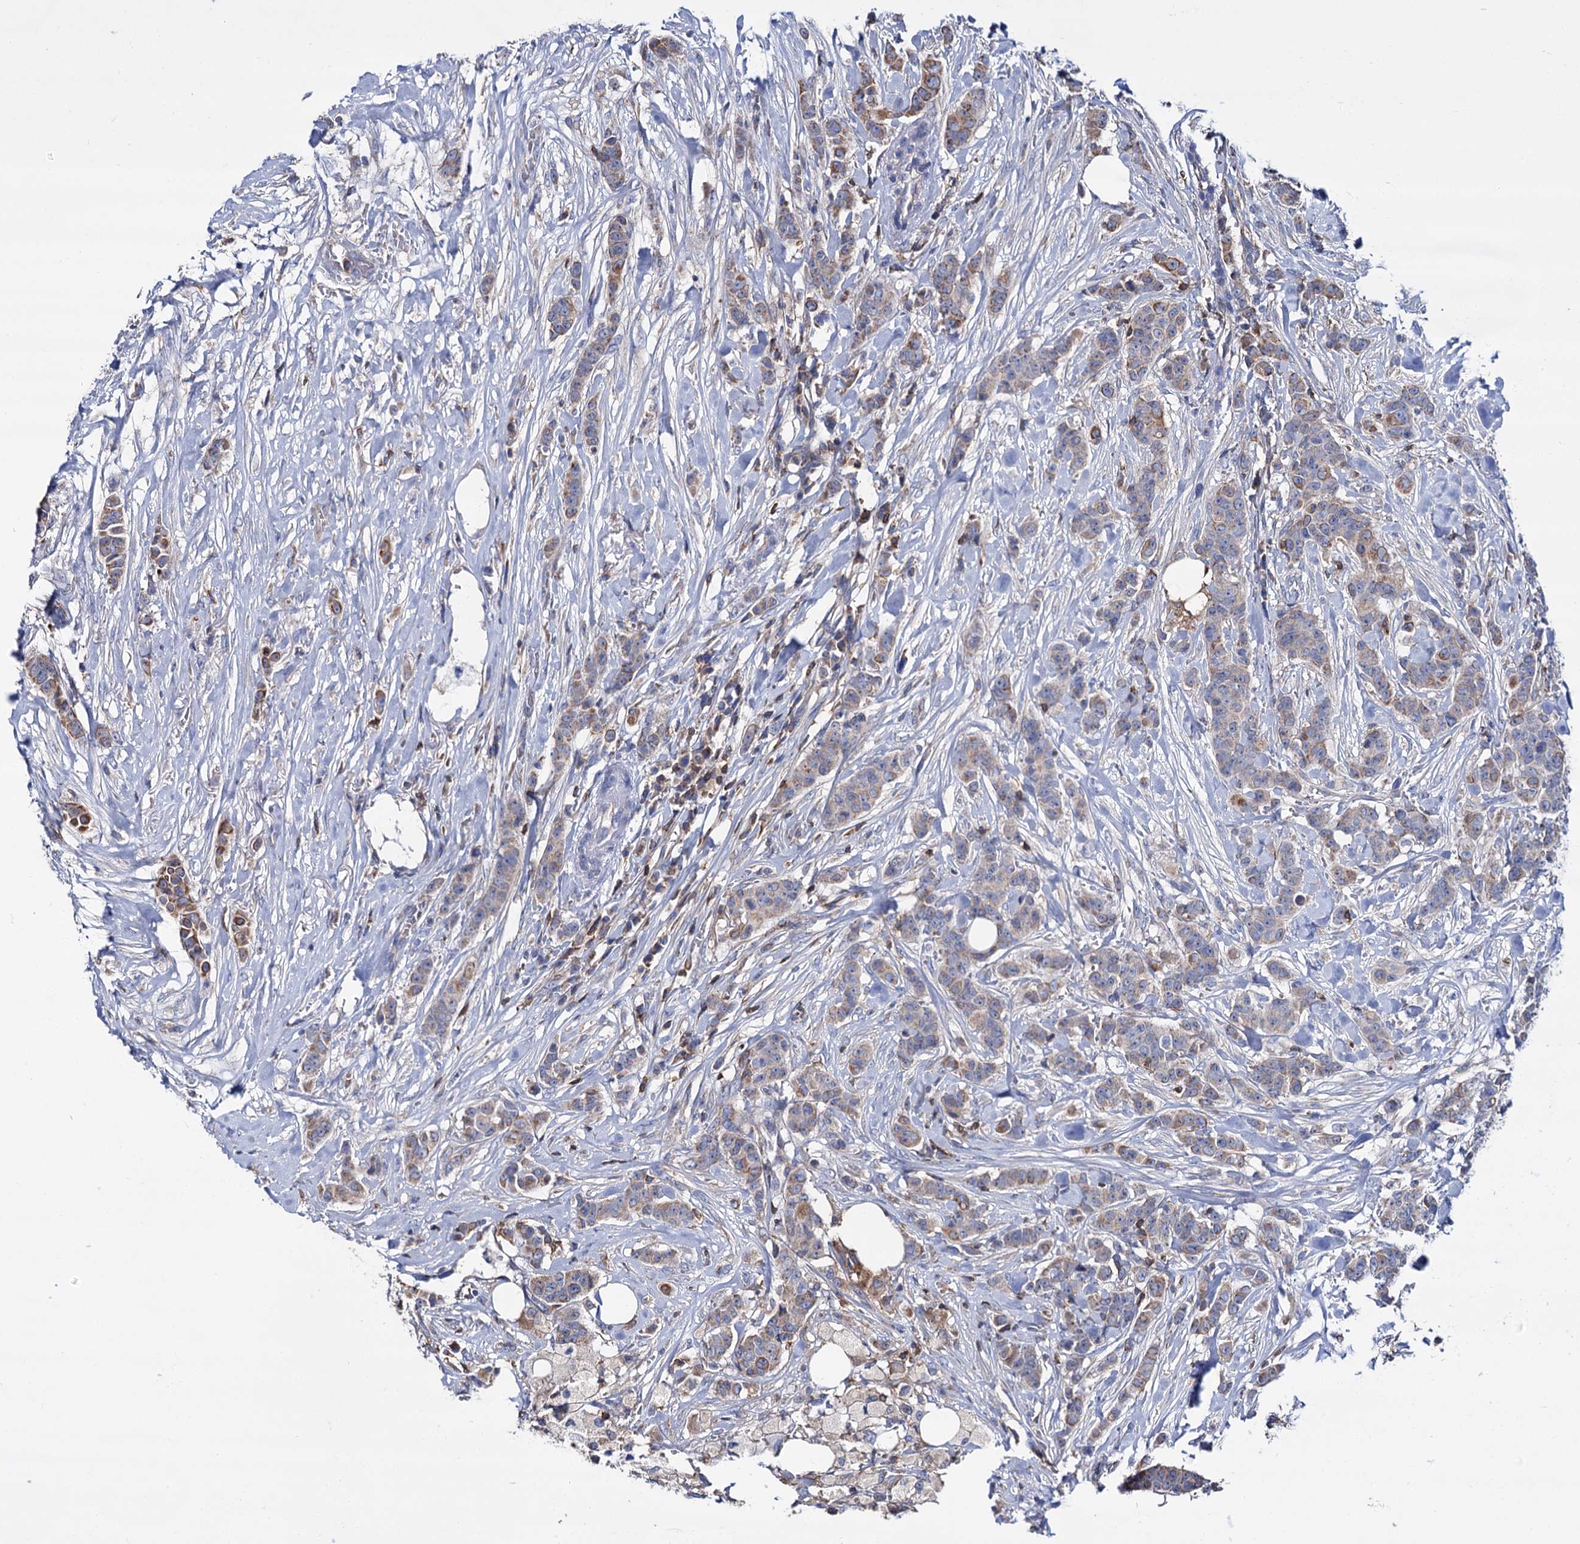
{"staining": {"intensity": "moderate", "quantity": ">75%", "location": "cytoplasmic/membranous"}, "tissue": "breast cancer", "cell_type": "Tumor cells", "image_type": "cancer", "snomed": [{"axis": "morphology", "description": "Duct carcinoma"}, {"axis": "topography", "description": "Breast"}], "caption": "Protein analysis of intraductal carcinoma (breast) tissue reveals moderate cytoplasmic/membranous expression in approximately >75% of tumor cells.", "gene": "UBASH3B", "patient": {"sex": "female", "age": 40}}